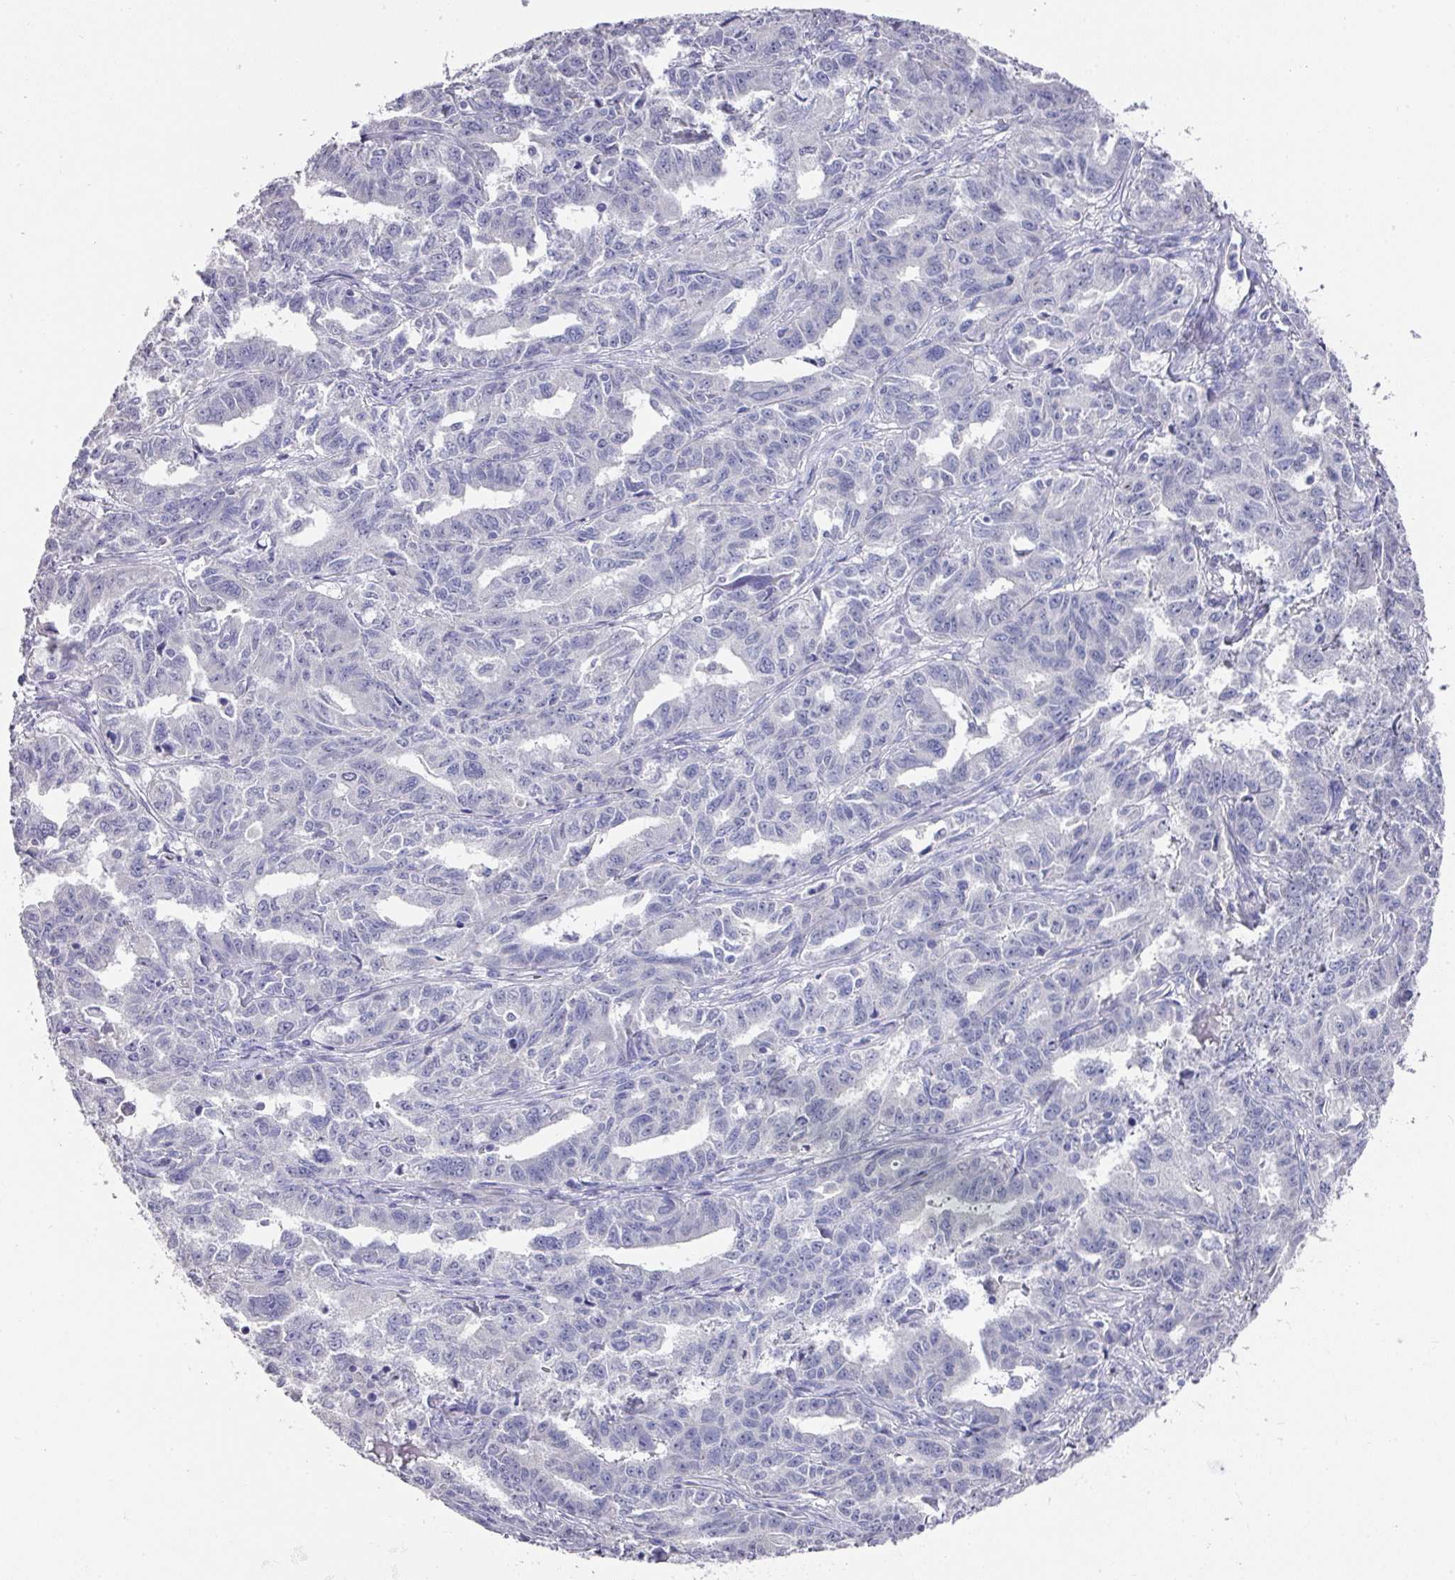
{"staining": {"intensity": "negative", "quantity": "none", "location": "none"}, "tissue": "ovarian cancer", "cell_type": "Tumor cells", "image_type": "cancer", "snomed": [{"axis": "morphology", "description": "Adenocarcinoma, NOS"}, {"axis": "morphology", "description": "Carcinoma, endometroid"}, {"axis": "topography", "description": "Ovary"}], "caption": "DAB immunohistochemical staining of ovarian endometroid carcinoma demonstrates no significant expression in tumor cells.", "gene": "DAZL", "patient": {"sex": "female", "age": 72}}